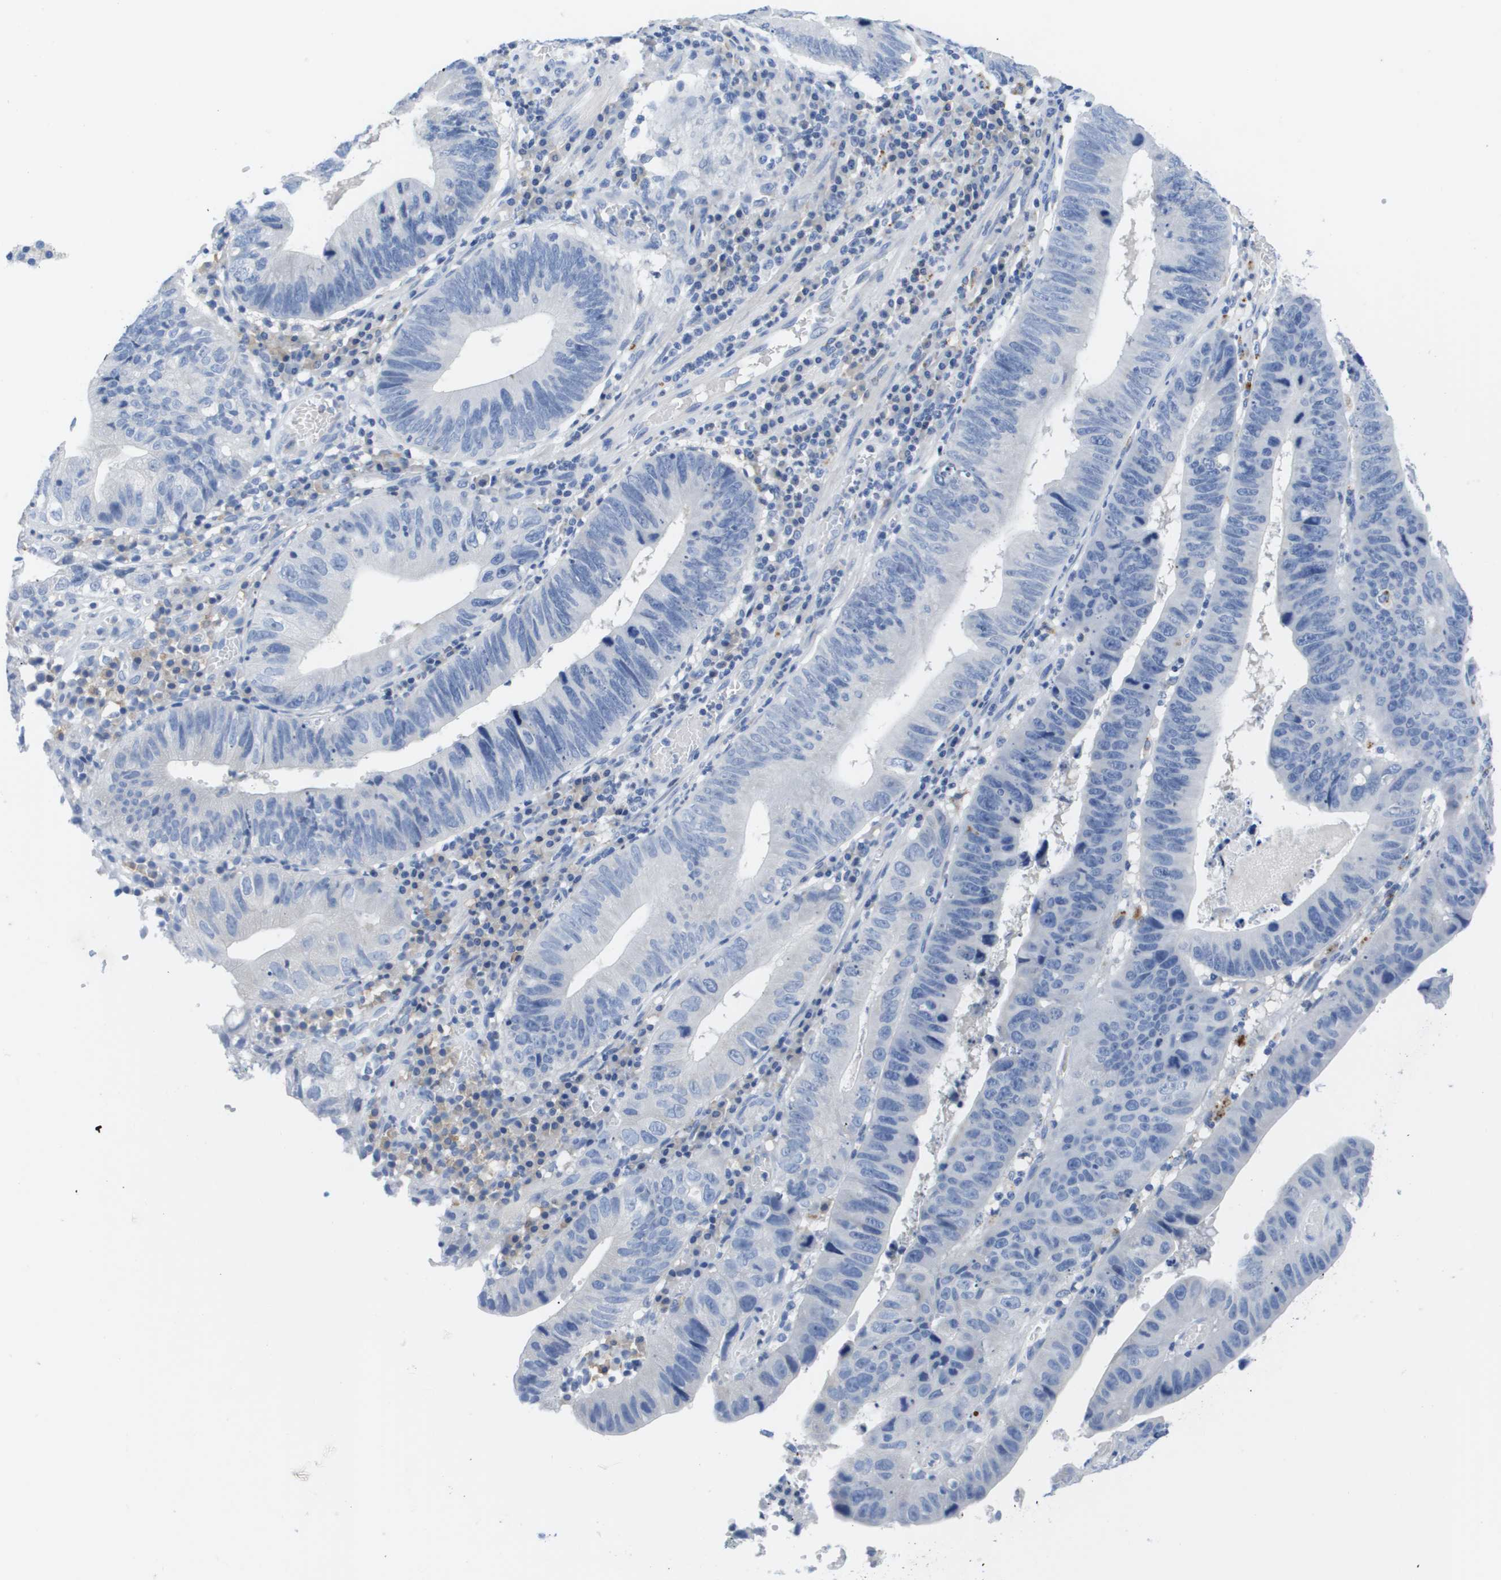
{"staining": {"intensity": "negative", "quantity": "none", "location": "none"}, "tissue": "stomach cancer", "cell_type": "Tumor cells", "image_type": "cancer", "snomed": [{"axis": "morphology", "description": "Adenocarcinoma, NOS"}, {"axis": "topography", "description": "Stomach"}], "caption": "Adenocarcinoma (stomach) was stained to show a protein in brown. There is no significant staining in tumor cells.", "gene": "MS4A1", "patient": {"sex": "male", "age": 59}}